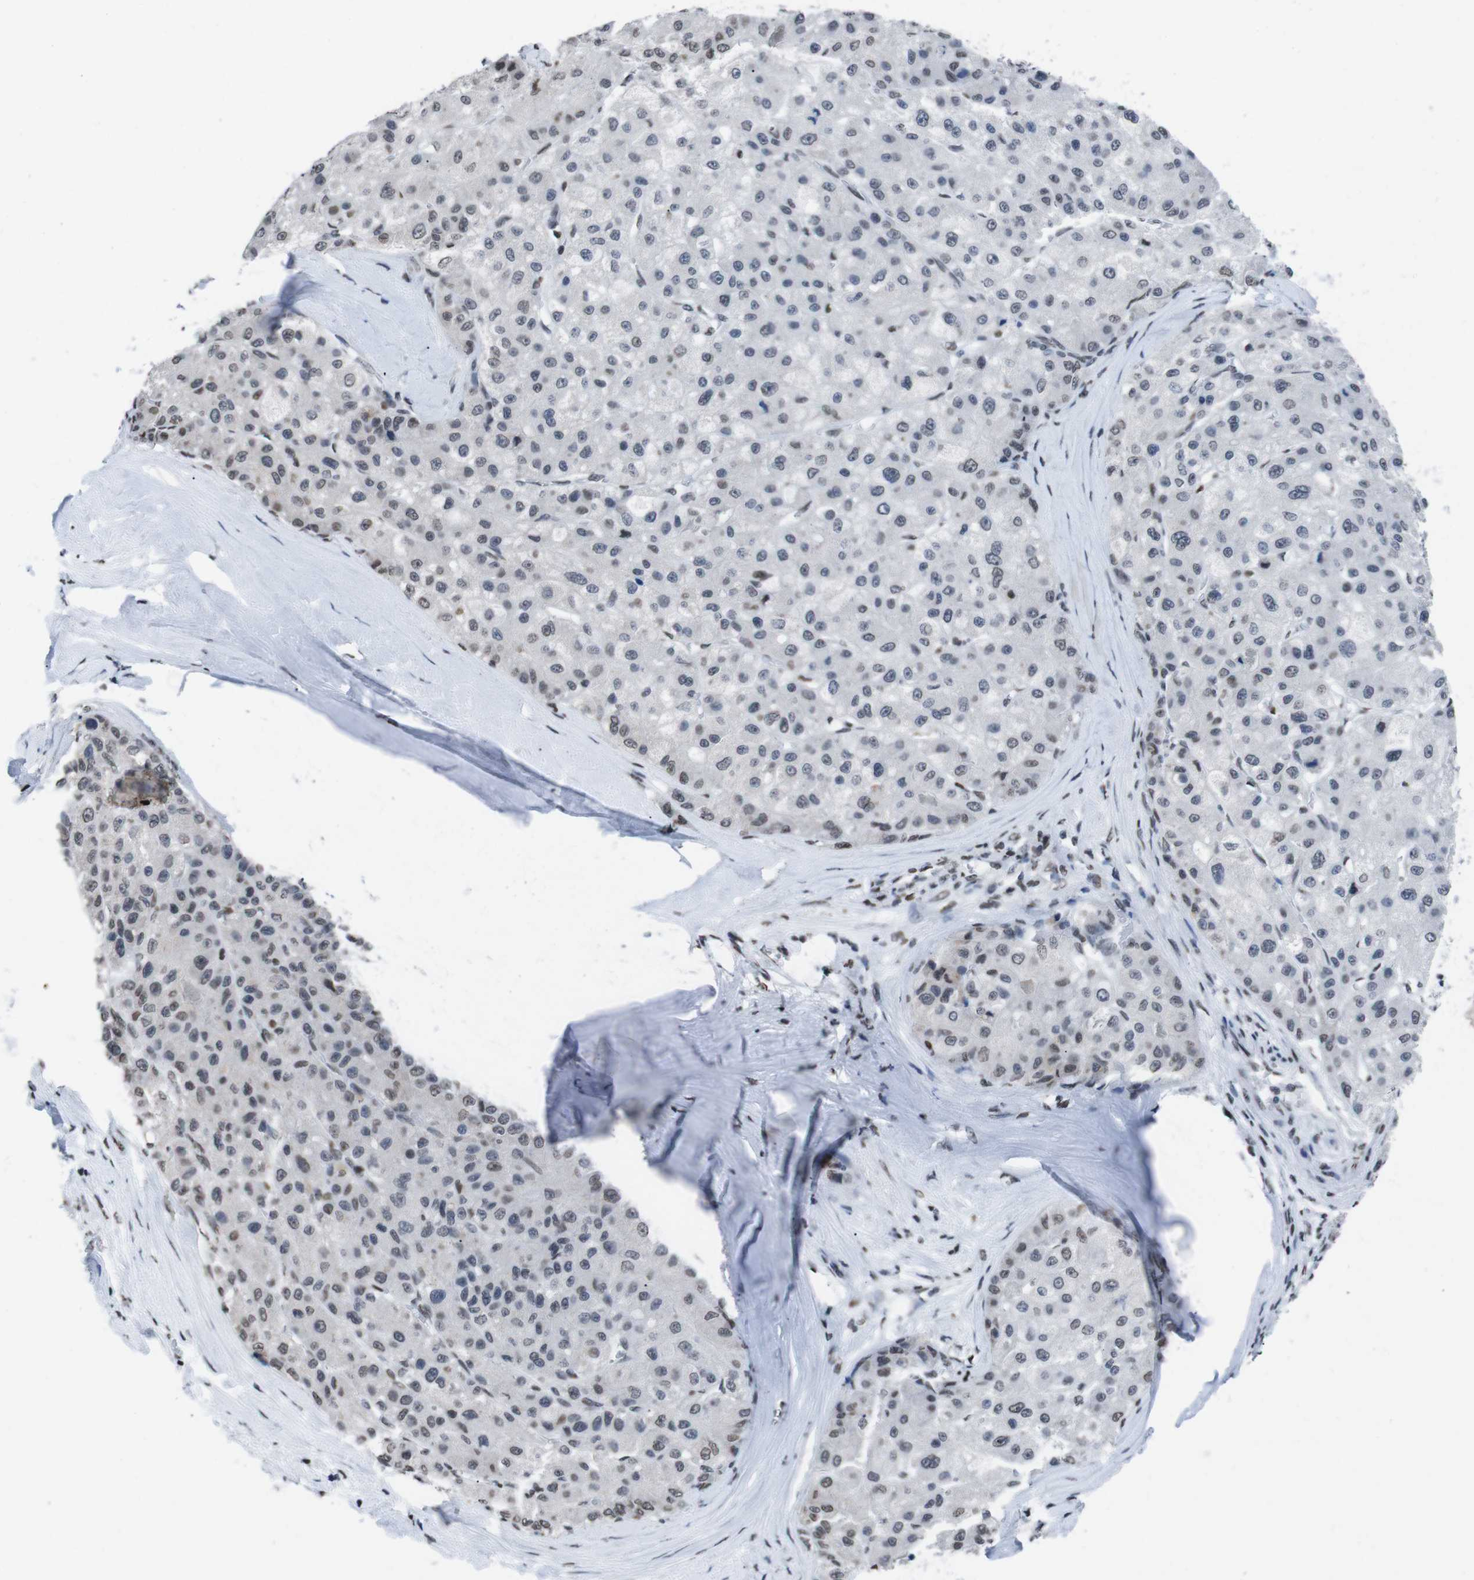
{"staining": {"intensity": "weak", "quantity": "25%-75%", "location": "nuclear"}, "tissue": "liver cancer", "cell_type": "Tumor cells", "image_type": "cancer", "snomed": [{"axis": "morphology", "description": "Carcinoma, Hepatocellular, NOS"}, {"axis": "topography", "description": "Liver"}], "caption": "Immunohistochemical staining of hepatocellular carcinoma (liver) reveals low levels of weak nuclear positivity in about 25%-75% of tumor cells. The staining is performed using DAB (3,3'-diaminobenzidine) brown chromogen to label protein expression. The nuclei are counter-stained blue using hematoxylin.", "gene": "PIP4P2", "patient": {"sex": "male", "age": 80}}